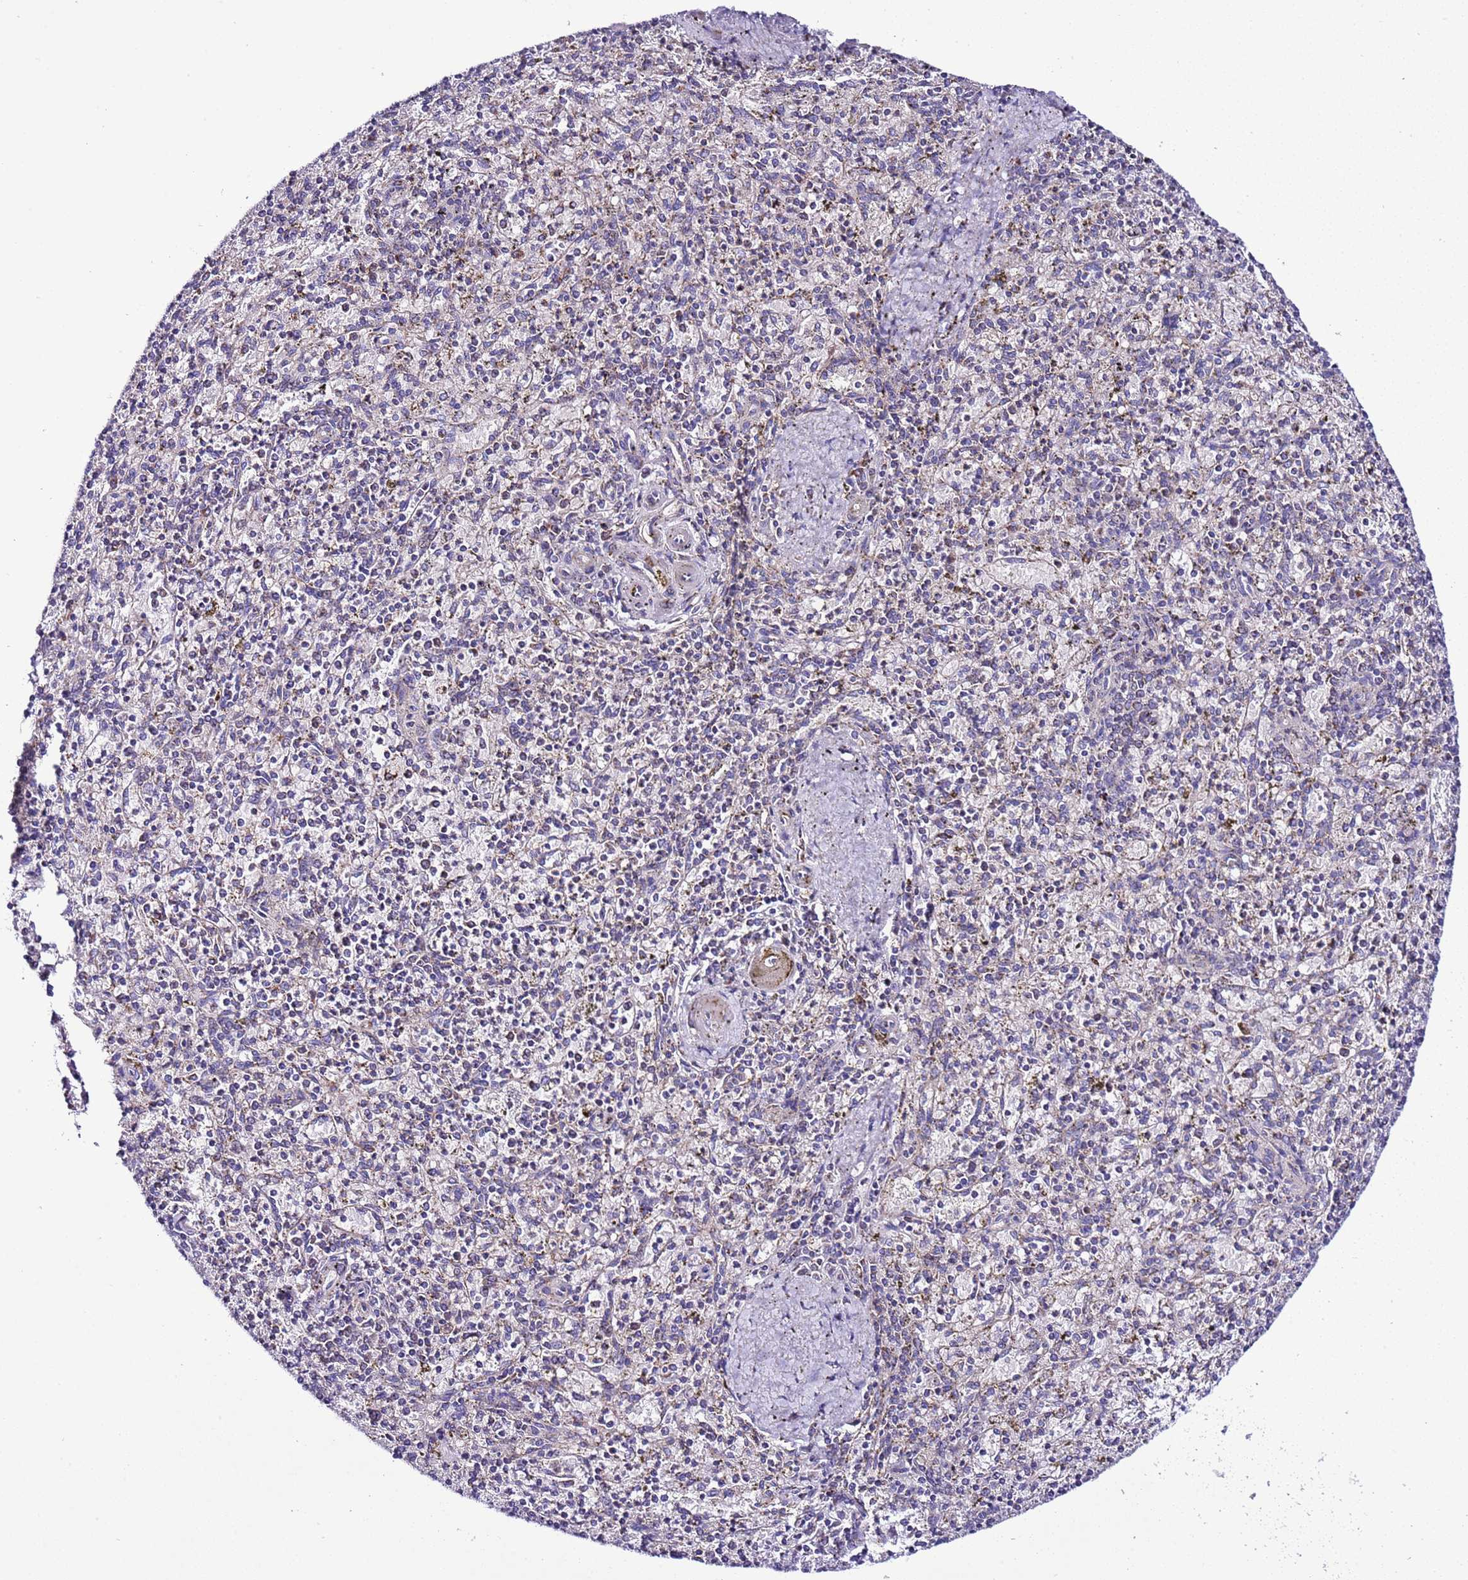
{"staining": {"intensity": "negative", "quantity": "none", "location": "none"}, "tissue": "spleen", "cell_type": "Cells in red pulp", "image_type": "normal", "snomed": [{"axis": "morphology", "description": "Normal tissue, NOS"}, {"axis": "topography", "description": "Spleen"}], "caption": "Immunohistochemistry (IHC) histopathology image of unremarkable spleen stained for a protein (brown), which demonstrates no positivity in cells in red pulp.", "gene": "UEVLD", "patient": {"sex": "male", "age": 72}}